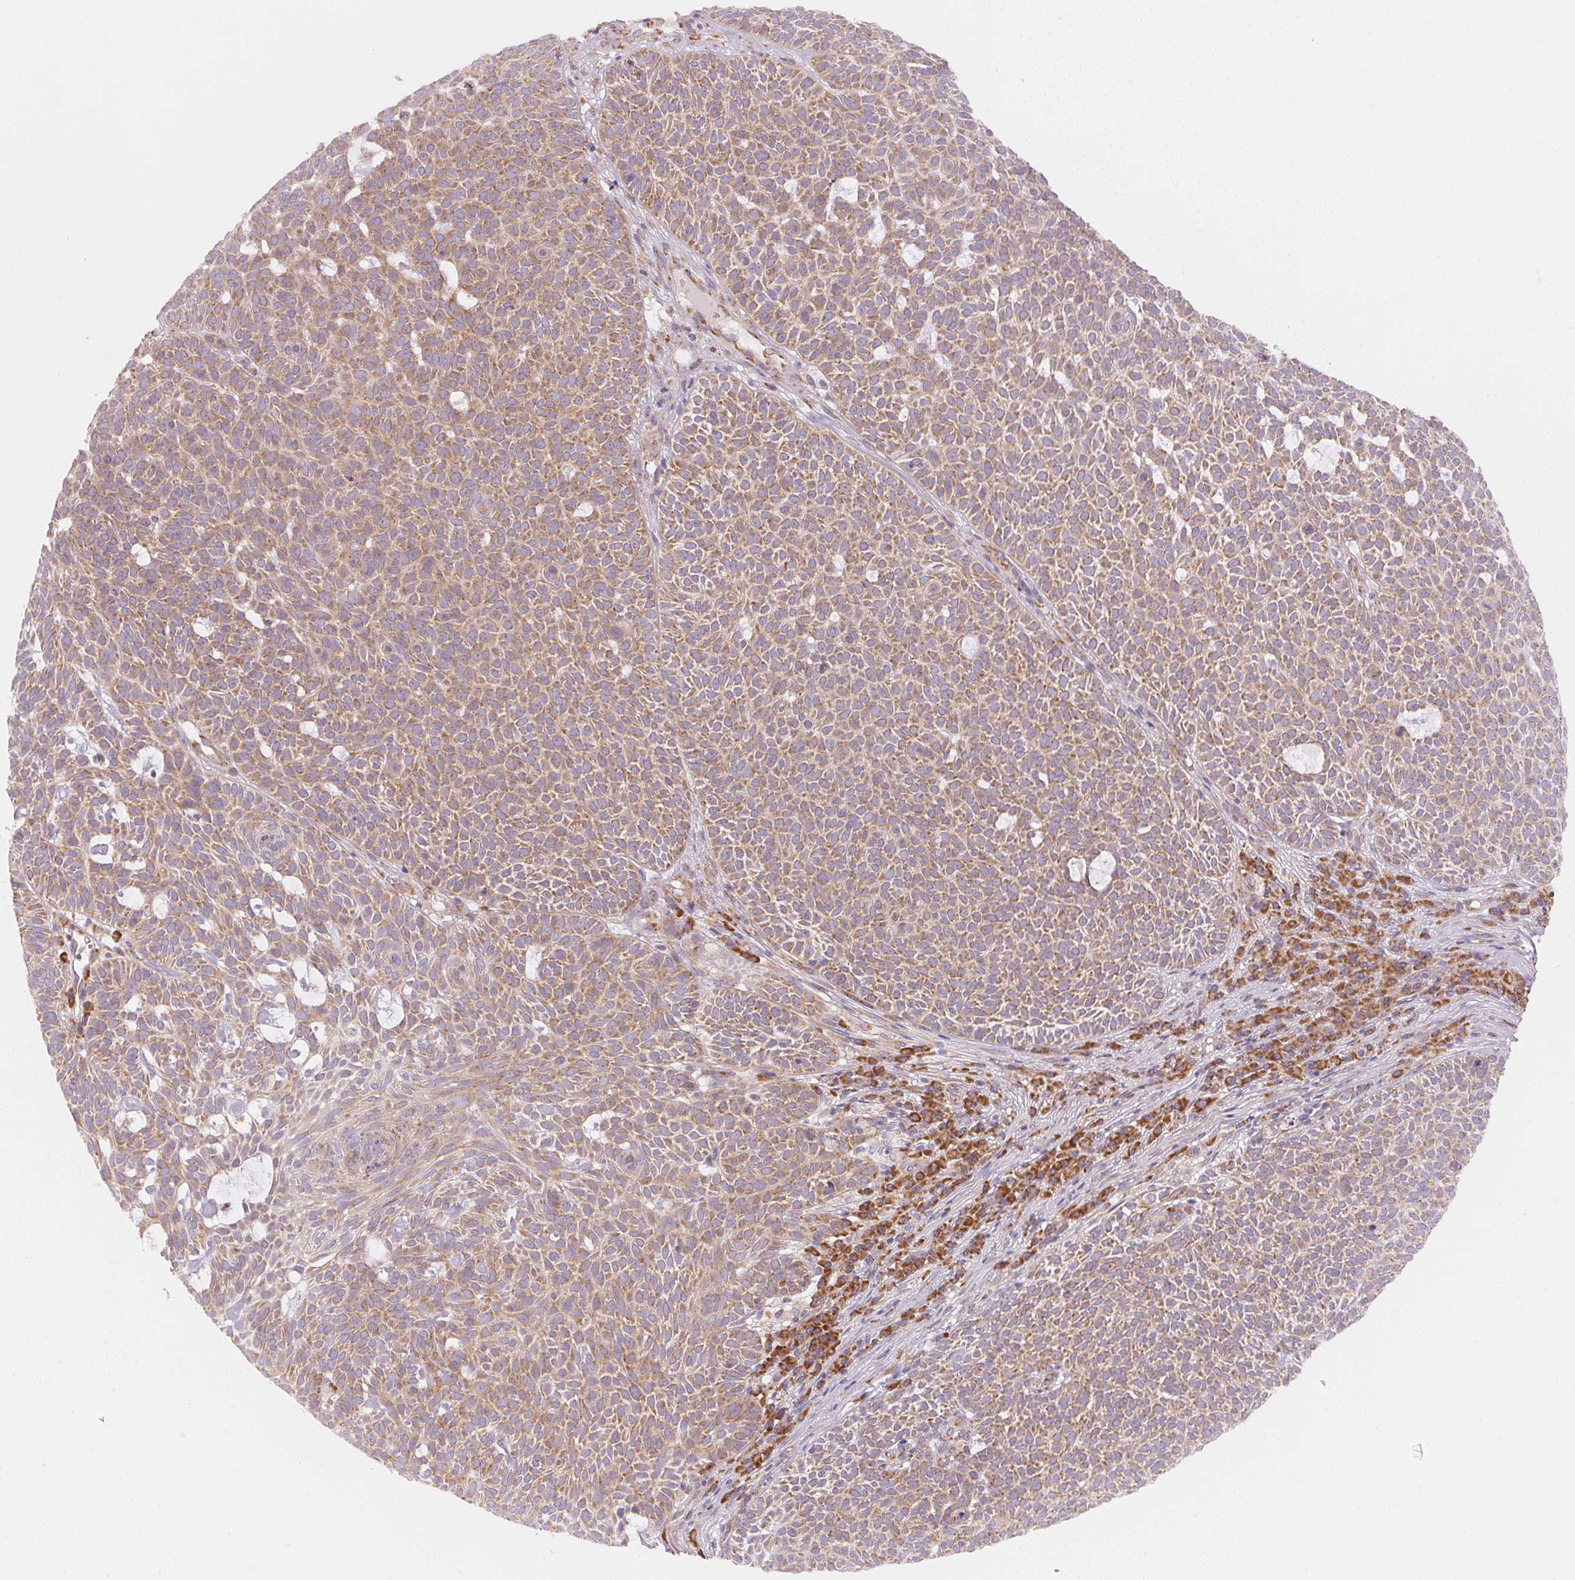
{"staining": {"intensity": "moderate", "quantity": ">75%", "location": "cytoplasmic/membranous"}, "tissue": "skin cancer", "cell_type": "Tumor cells", "image_type": "cancer", "snomed": [{"axis": "morphology", "description": "Squamous cell carcinoma, NOS"}, {"axis": "topography", "description": "Skin"}], "caption": "There is medium levels of moderate cytoplasmic/membranous expression in tumor cells of skin cancer (squamous cell carcinoma), as demonstrated by immunohistochemical staining (brown color).", "gene": "BLOC1S2", "patient": {"sex": "female", "age": 90}}